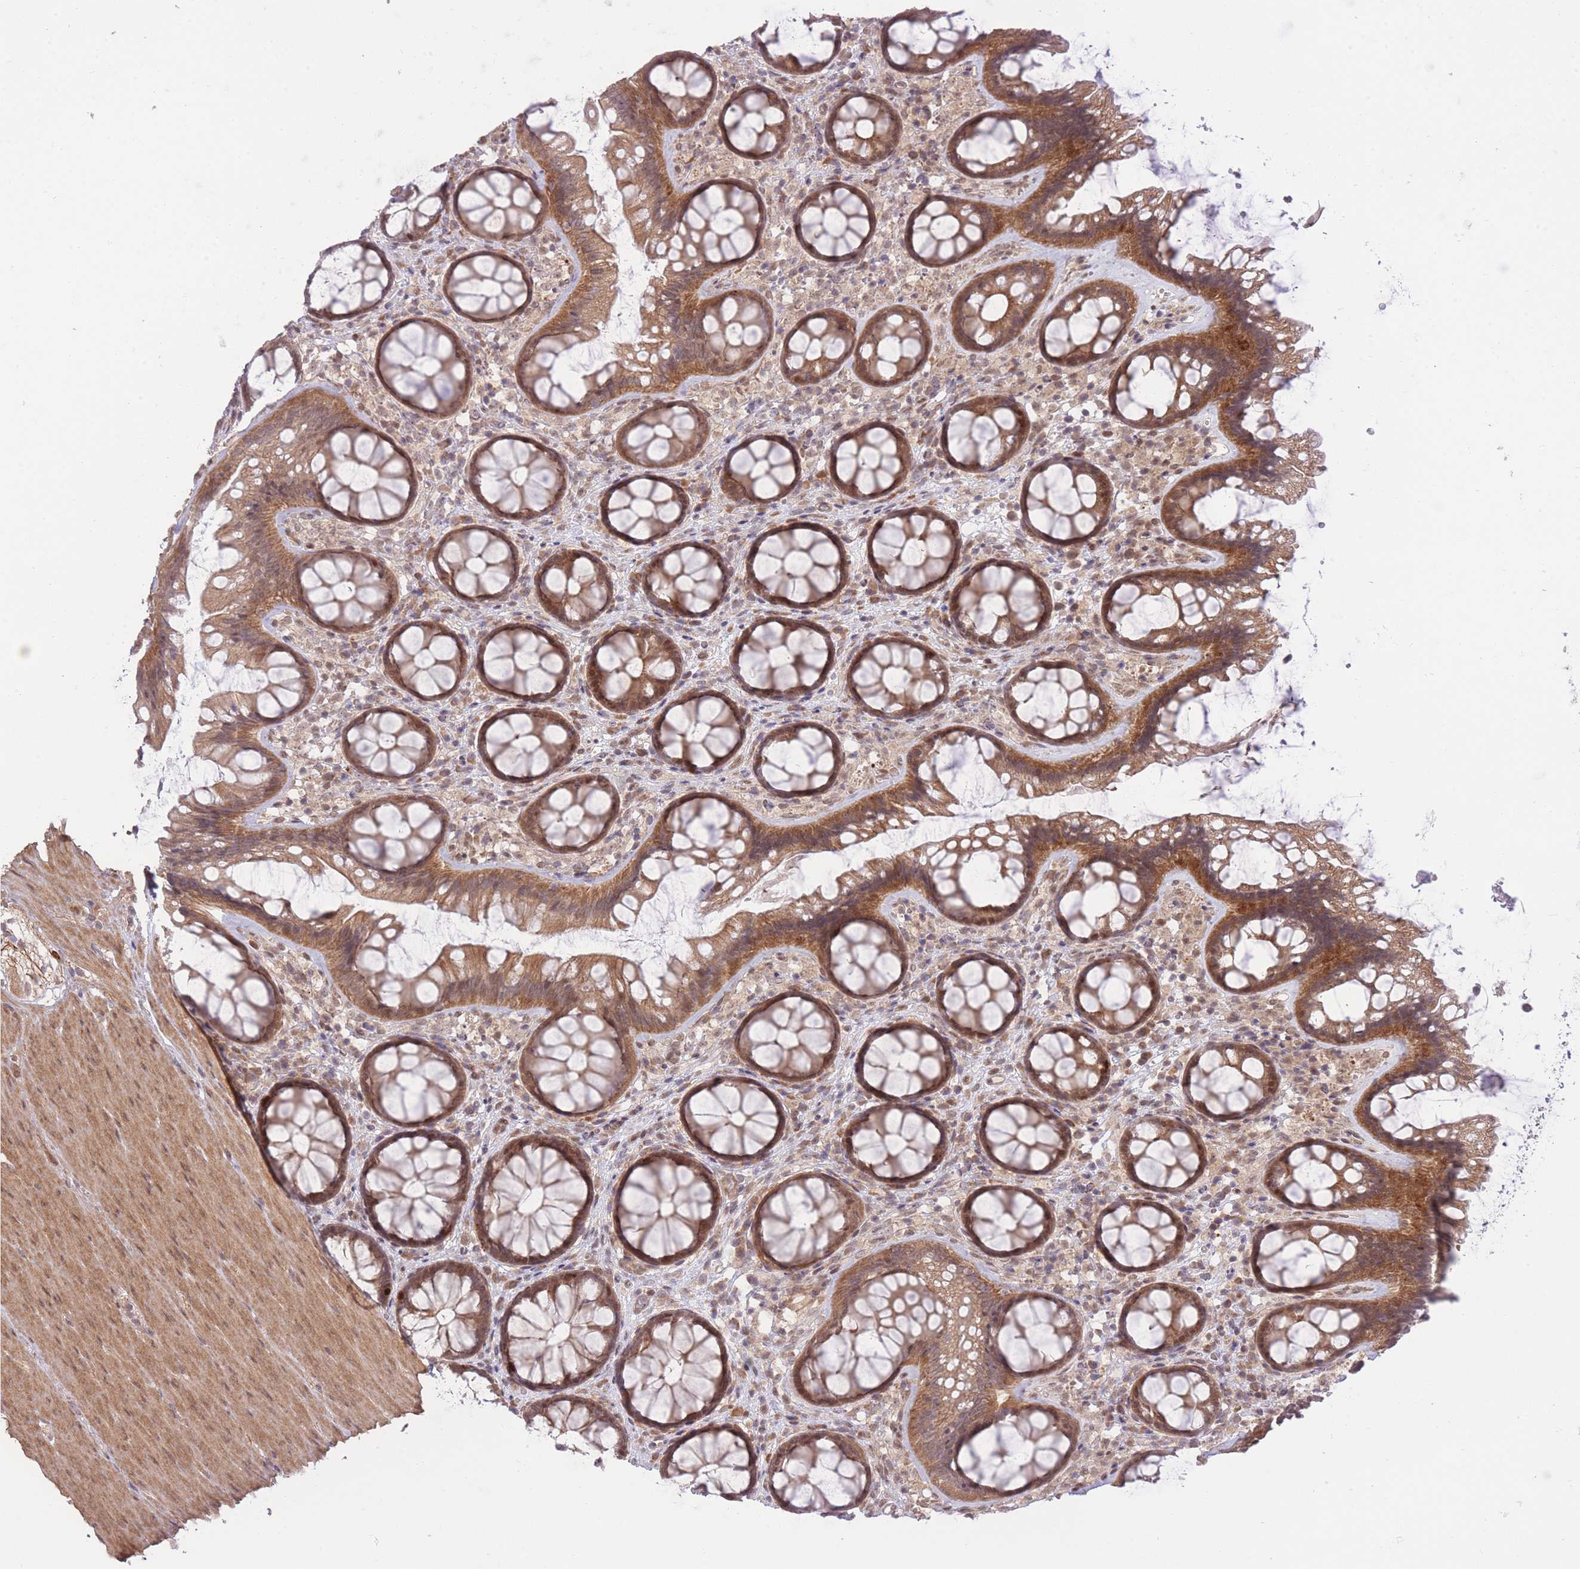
{"staining": {"intensity": "moderate", "quantity": ">75%", "location": "cytoplasmic/membranous"}, "tissue": "colon", "cell_type": "Endothelial cells", "image_type": "normal", "snomed": [{"axis": "morphology", "description": "Normal tissue, NOS"}, {"axis": "topography", "description": "Colon"}], "caption": "This photomicrograph reveals immunohistochemistry staining of benign colon, with medium moderate cytoplasmic/membranous expression in approximately >75% of endothelial cells.", "gene": "ELOA2", "patient": {"sex": "male", "age": 46}}